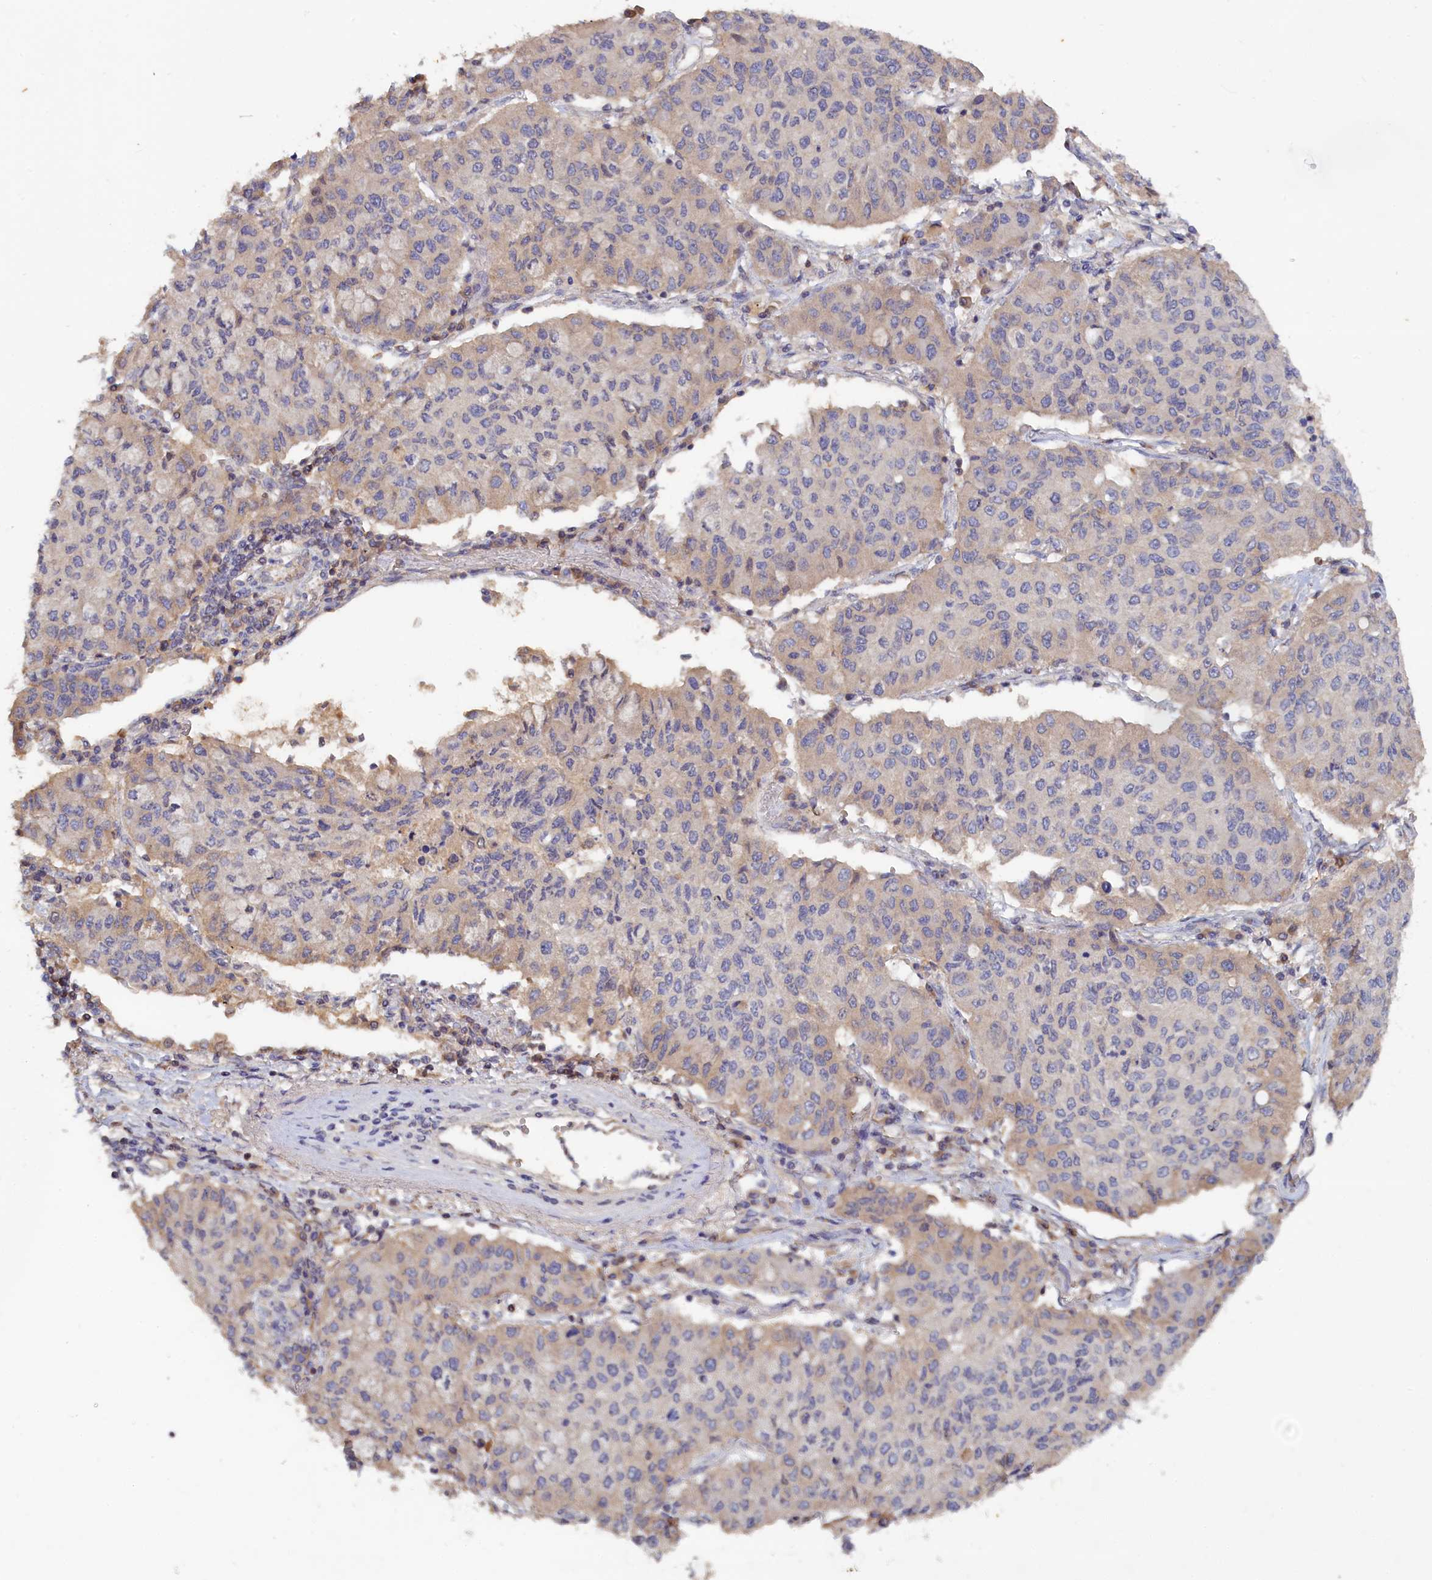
{"staining": {"intensity": "weak", "quantity": "<25%", "location": "cytoplasmic/membranous"}, "tissue": "lung cancer", "cell_type": "Tumor cells", "image_type": "cancer", "snomed": [{"axis": "morphology", "description": "Squamous cell carcinoma, NOS"}, {"axis": "topography", "description": "Lung"}], "caption": "The micrograph reveals no staining of tumor cells in lung cancer (squamous cell carcinoma). (Brightfield microscopy of DAB (3,3'-diaminobenzidine) immunohistochemistry (IHC) at high magnification).", "gene": "CELF5", "patient": {"sex": "male", "age": 74}}